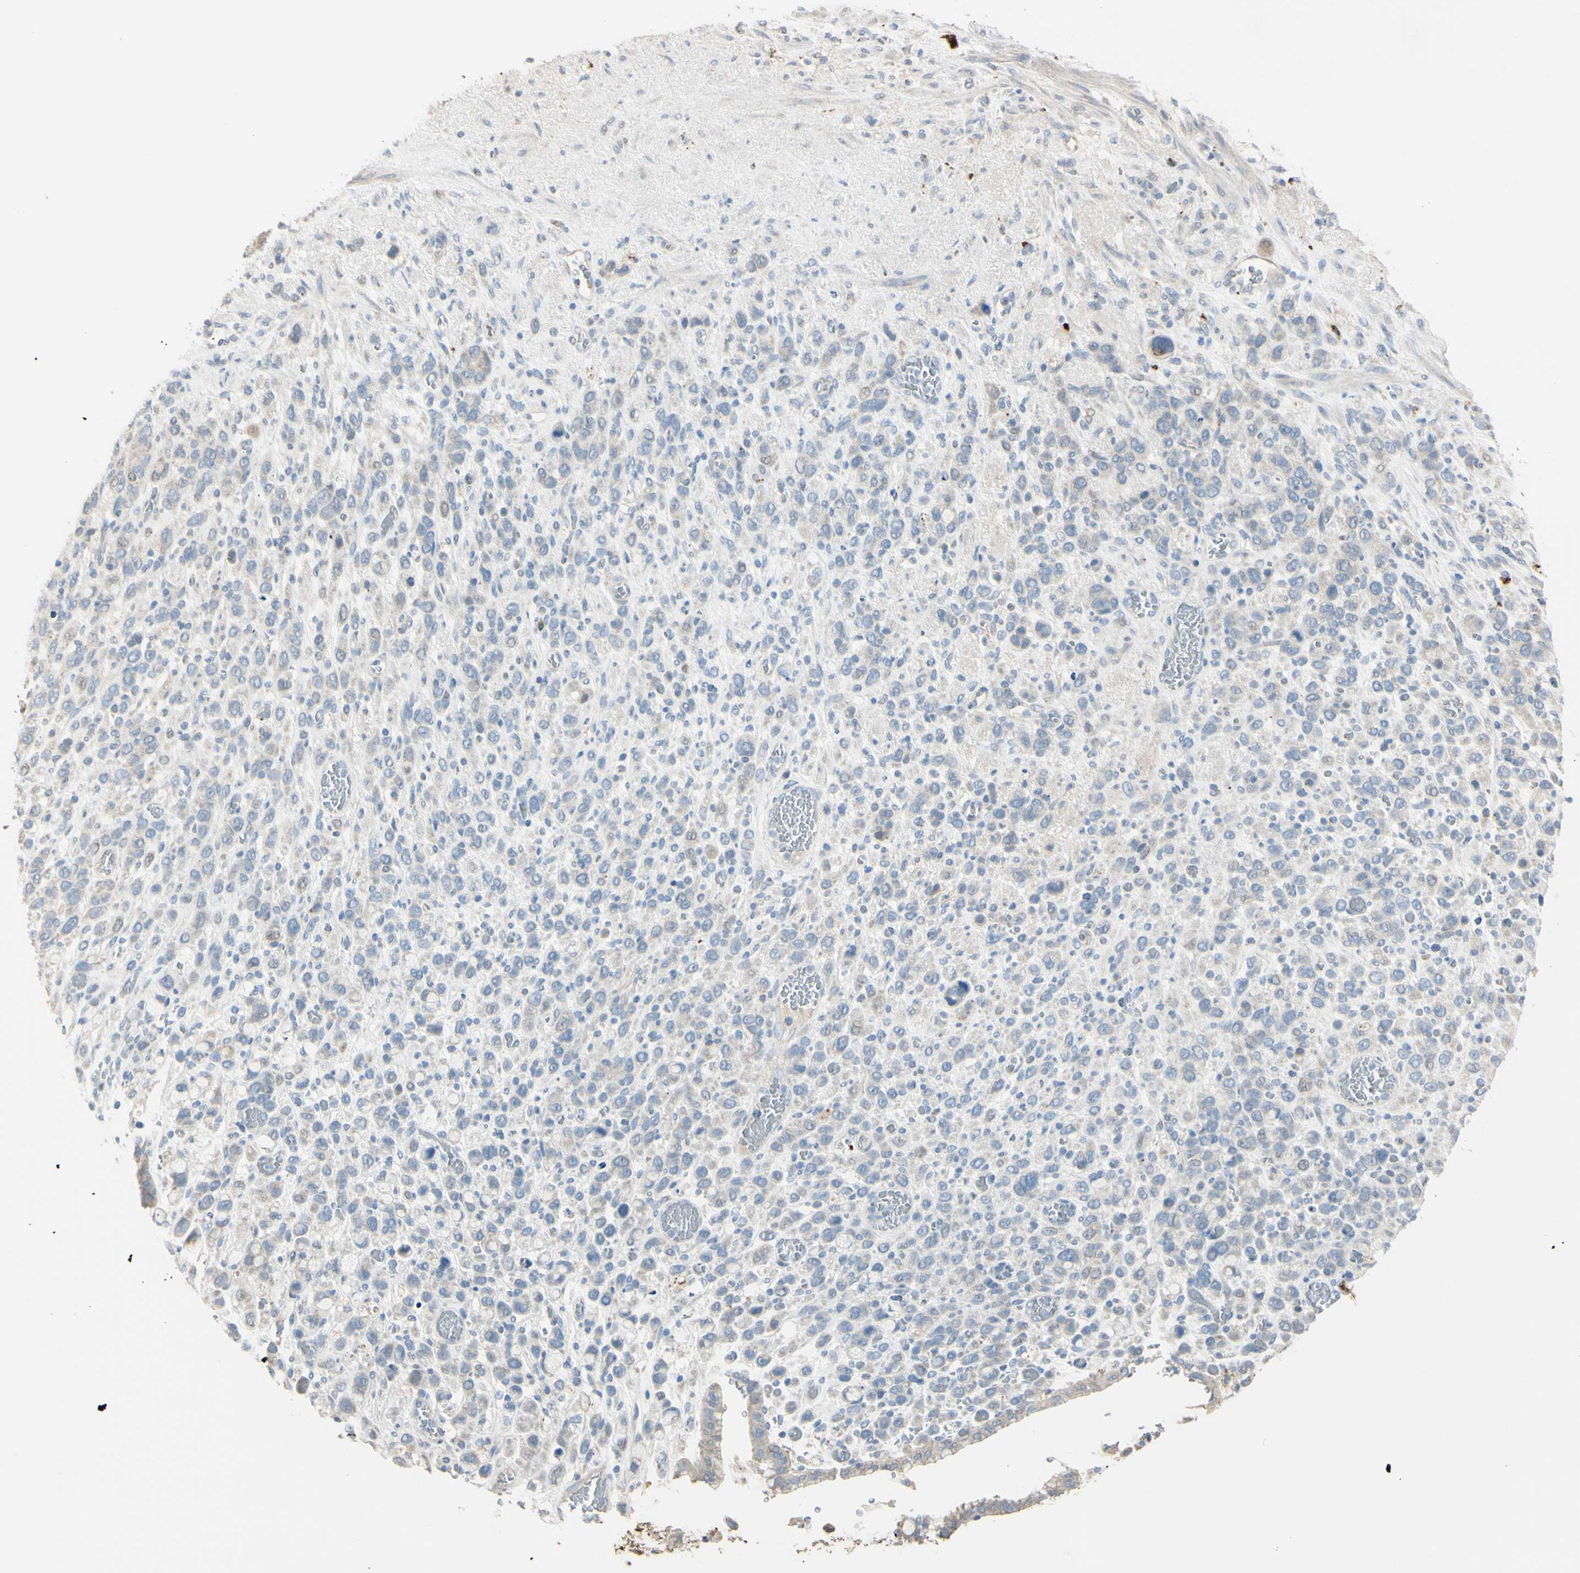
{"staining": {"intensity": "weak", "quantity": "25%-75%", "location": "cytoplasmic/membranous"}, "tissue": "stomach cancer", "cell_type": "Tumor cells", "image_type": "cancer", "snomed": [{"axis": "morphology", "description": "Normal tissue, NOS"}, {"axis": "morphology", "description": "Adenocarcinoma, NOS"}, {"axis": "morphology", "description": "Adenocarcinoma, High grade"}, {"axis": "topography", "description": "Stomach, upper"}, {"axis": "topography", "description": "Stomach"}], "caption": "Protein staining of stomach adenocarcinoma tissue demonstrates weak cytoplasmic/membranous expression in approximately 25%-75% of tumor cells. Using DAB (3,3'-diaminobenzidine) (brown) and hematoxylin (blue) stains, captured at high magnification using brightfield microscopy.", "gene": "ANGPTL1", "patient": {"sex": "female", "age": 65}}